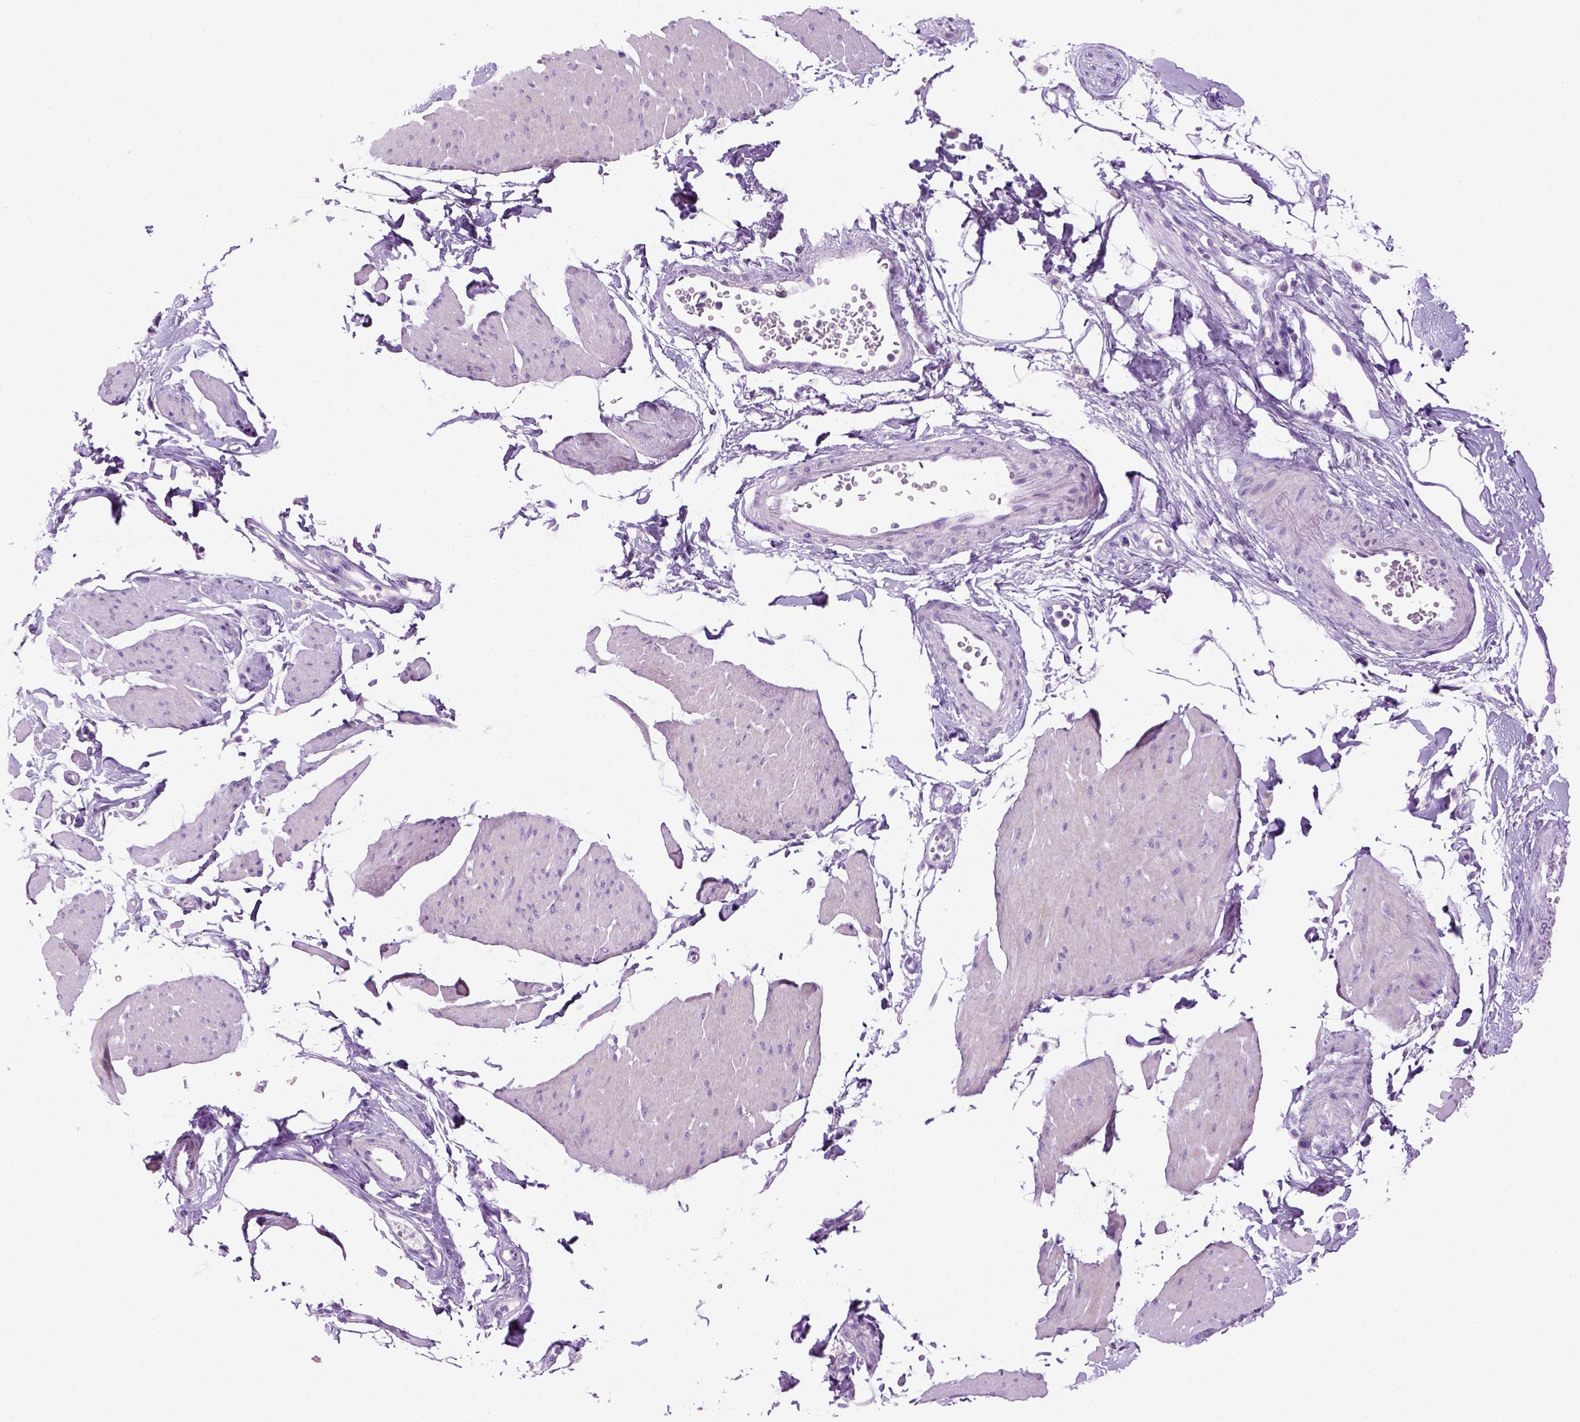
{"staining": {"intensity": "negative", "quantity": "none", "location": "none"}, "tissue": "smooth muscle", "cell_type": "Smooth muscle cells", "image_type": "normal", "snomed": [{"axis": "morphology", "description": "Normal tissue, NOS"}, {"axis": "topography", "description": "Adipose tissue"}, {"axis": "topography", "description": "Smooth muscle"}, {"axis": "topography", "description": "Peripheral nerve tissue"}], "caption": "The image demonstrates no staining of smooth muscle cells in normal smooth muscle. (Immunohistochemistry (ihc), brightfield microscopy, high magnification).", "gene": "DNAH11", "patient": {"sex": "male", "age": 83}}